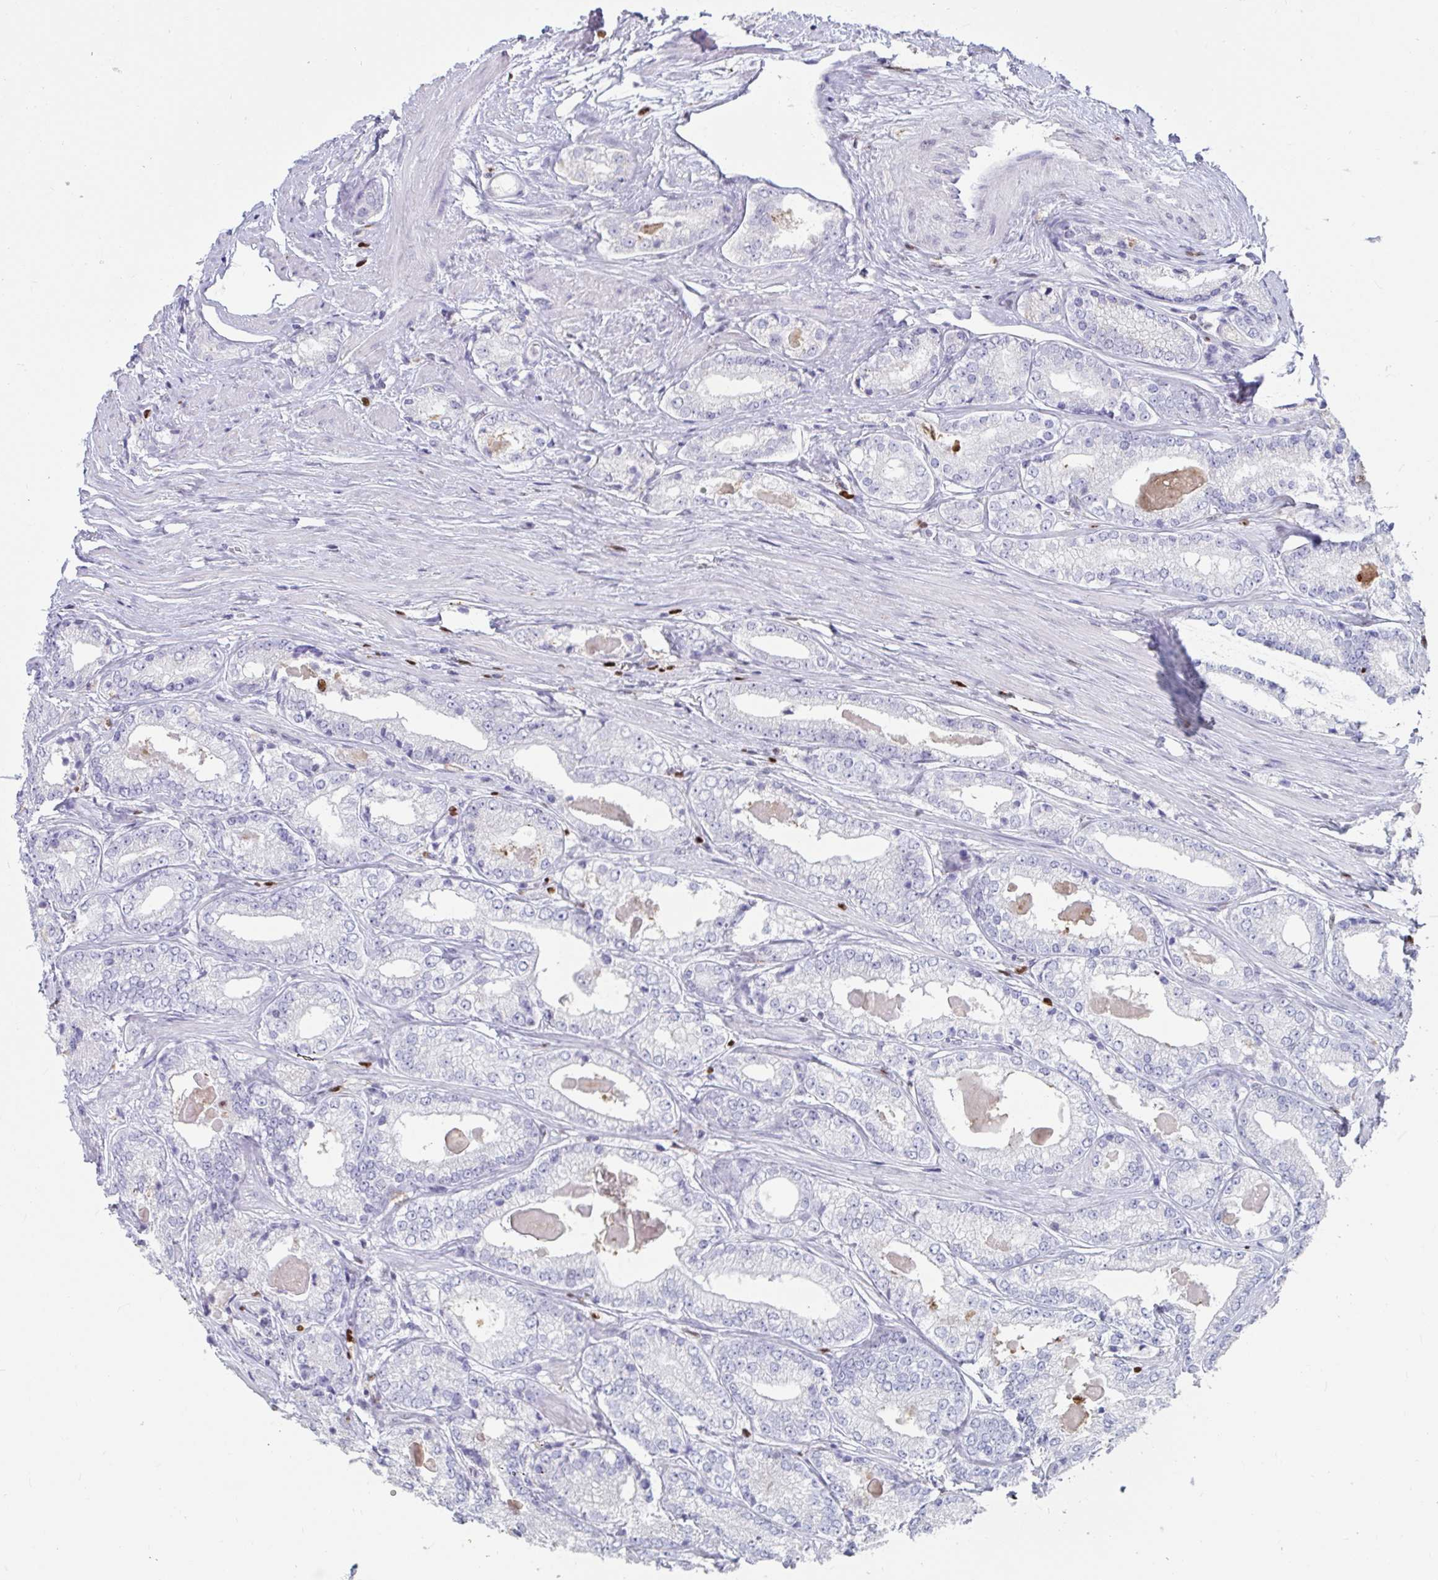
{"staining": {"intensity": "negative", "quantity": "none", "location": "none"}, "tissue": "prostate cancer", "cell_type": "Tumor cells", "image_type": "cancer", "snomed": [{"axis": "morphology", "description": "Adenocarcinoma, NOS"}, {"axis": "morphology", "description": "Adenocarcinoma, Low grade"}, {"axis": "topography", "description": "Prostate"}], "caption": "A micrograph of adenocarcinoma (prostate) stained for a protein displays no brown staining in tumor cells. (IHC, brightfield microscopy, high magnification).", "gene": "ZNF586", "patient": {"sex": "male", "age": 68}}